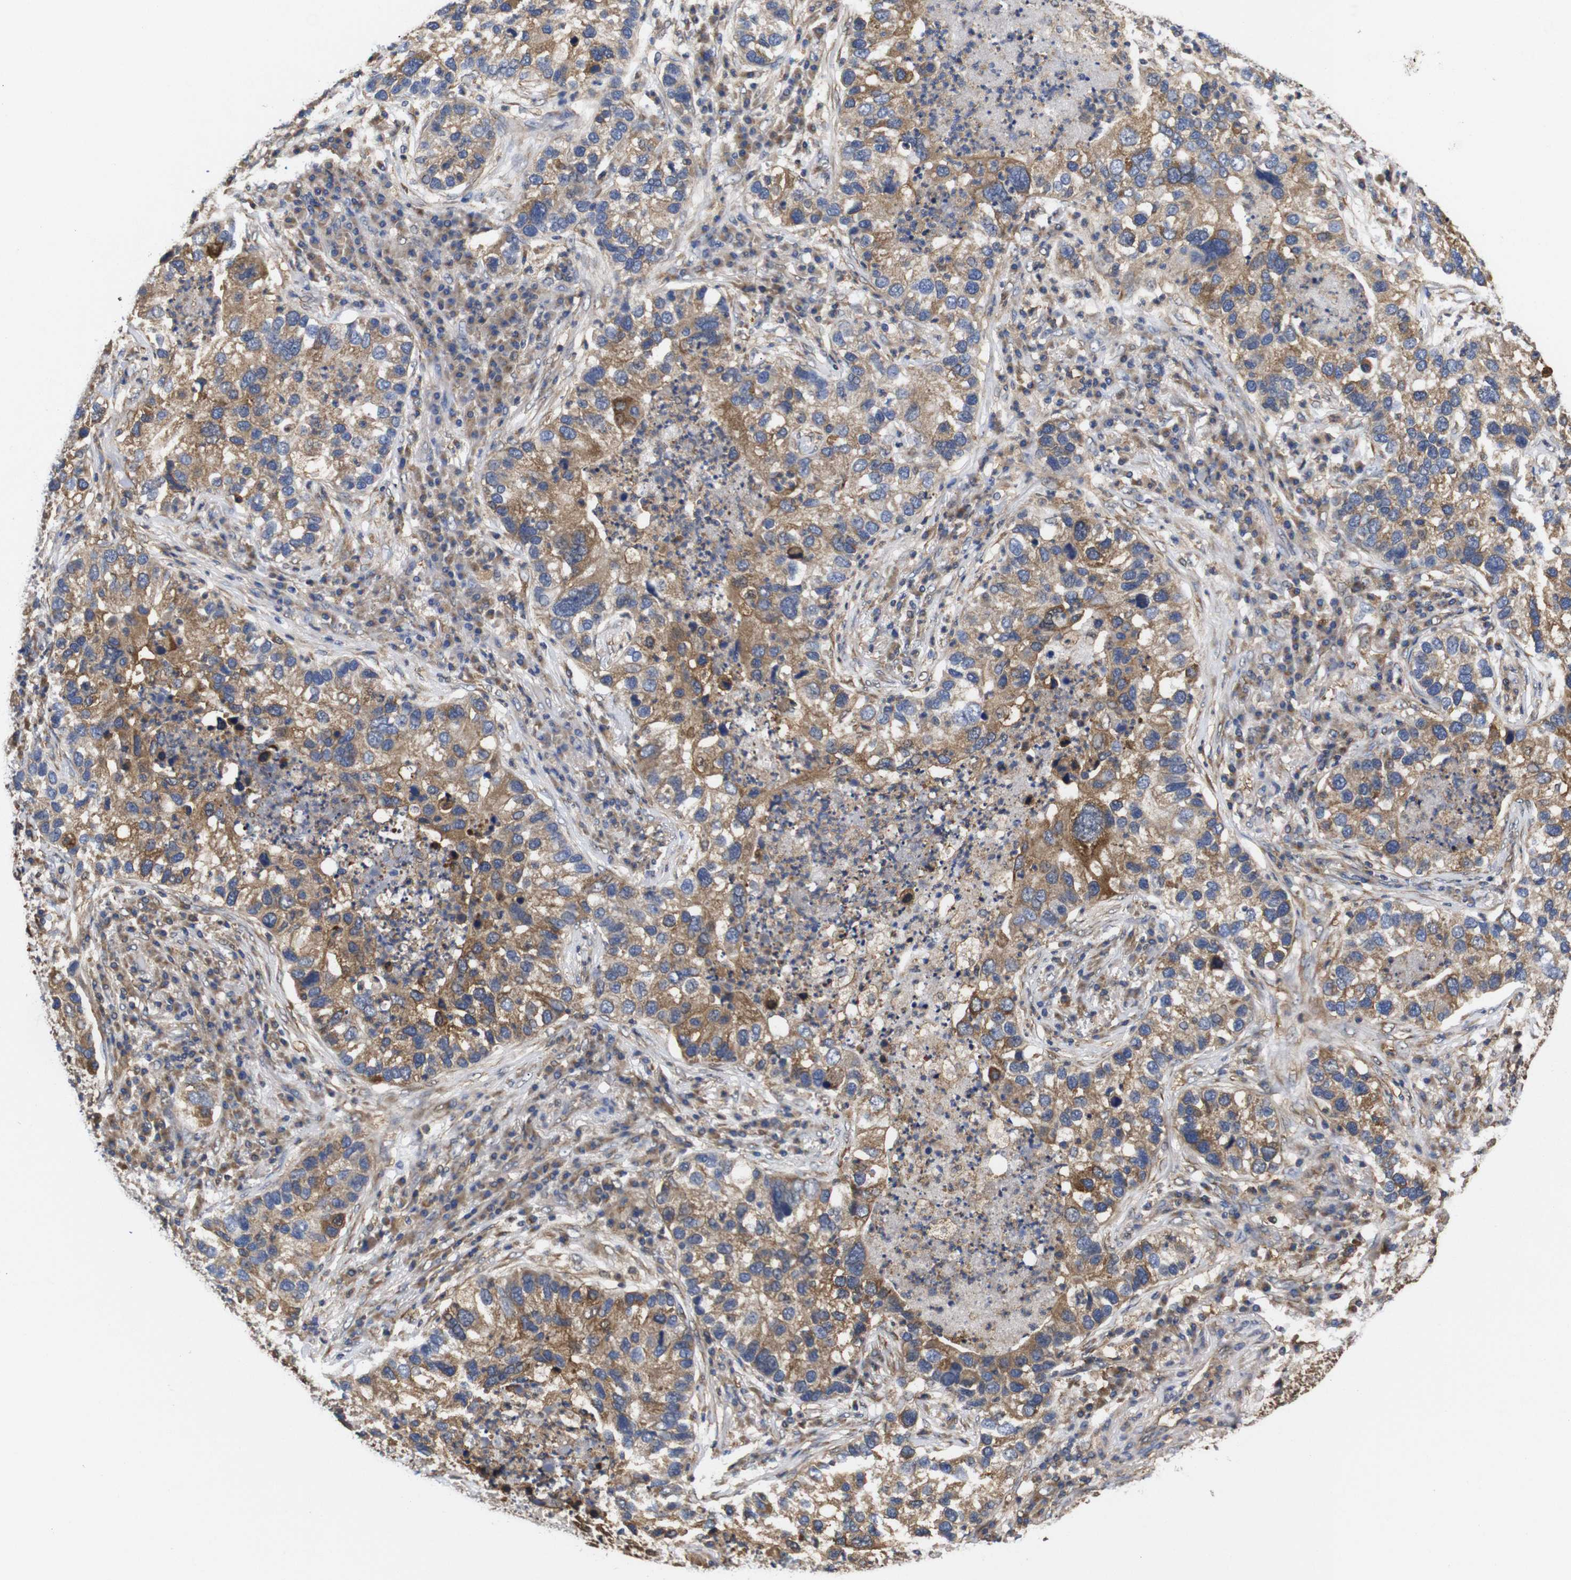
{"staining": {"intensity": "moderate", "quantity": ">75%", "location": "cytoplasmic/membranous"}, "tissue": "lung cancer", "cell_type": "Tumor cells", "image_type": "cancer", "snomed": [{"axis": "morphology", "description": "Normal tissue, NOS"}, {"axis": "morphology", "description": "Adenocarcinoma, NOS"}, {"axis": "topography", "description": "Bronchus"}, {"axis": "topography", "description": "Lung"}], "caption": "Lung cancer stained with immunohistochemistry shows moderate cytoplasmic/membranous positivity in approximately >75% of tumor cells.", "gene": "LRRCC1", "patient": {"sex": "male", "age": 54}}